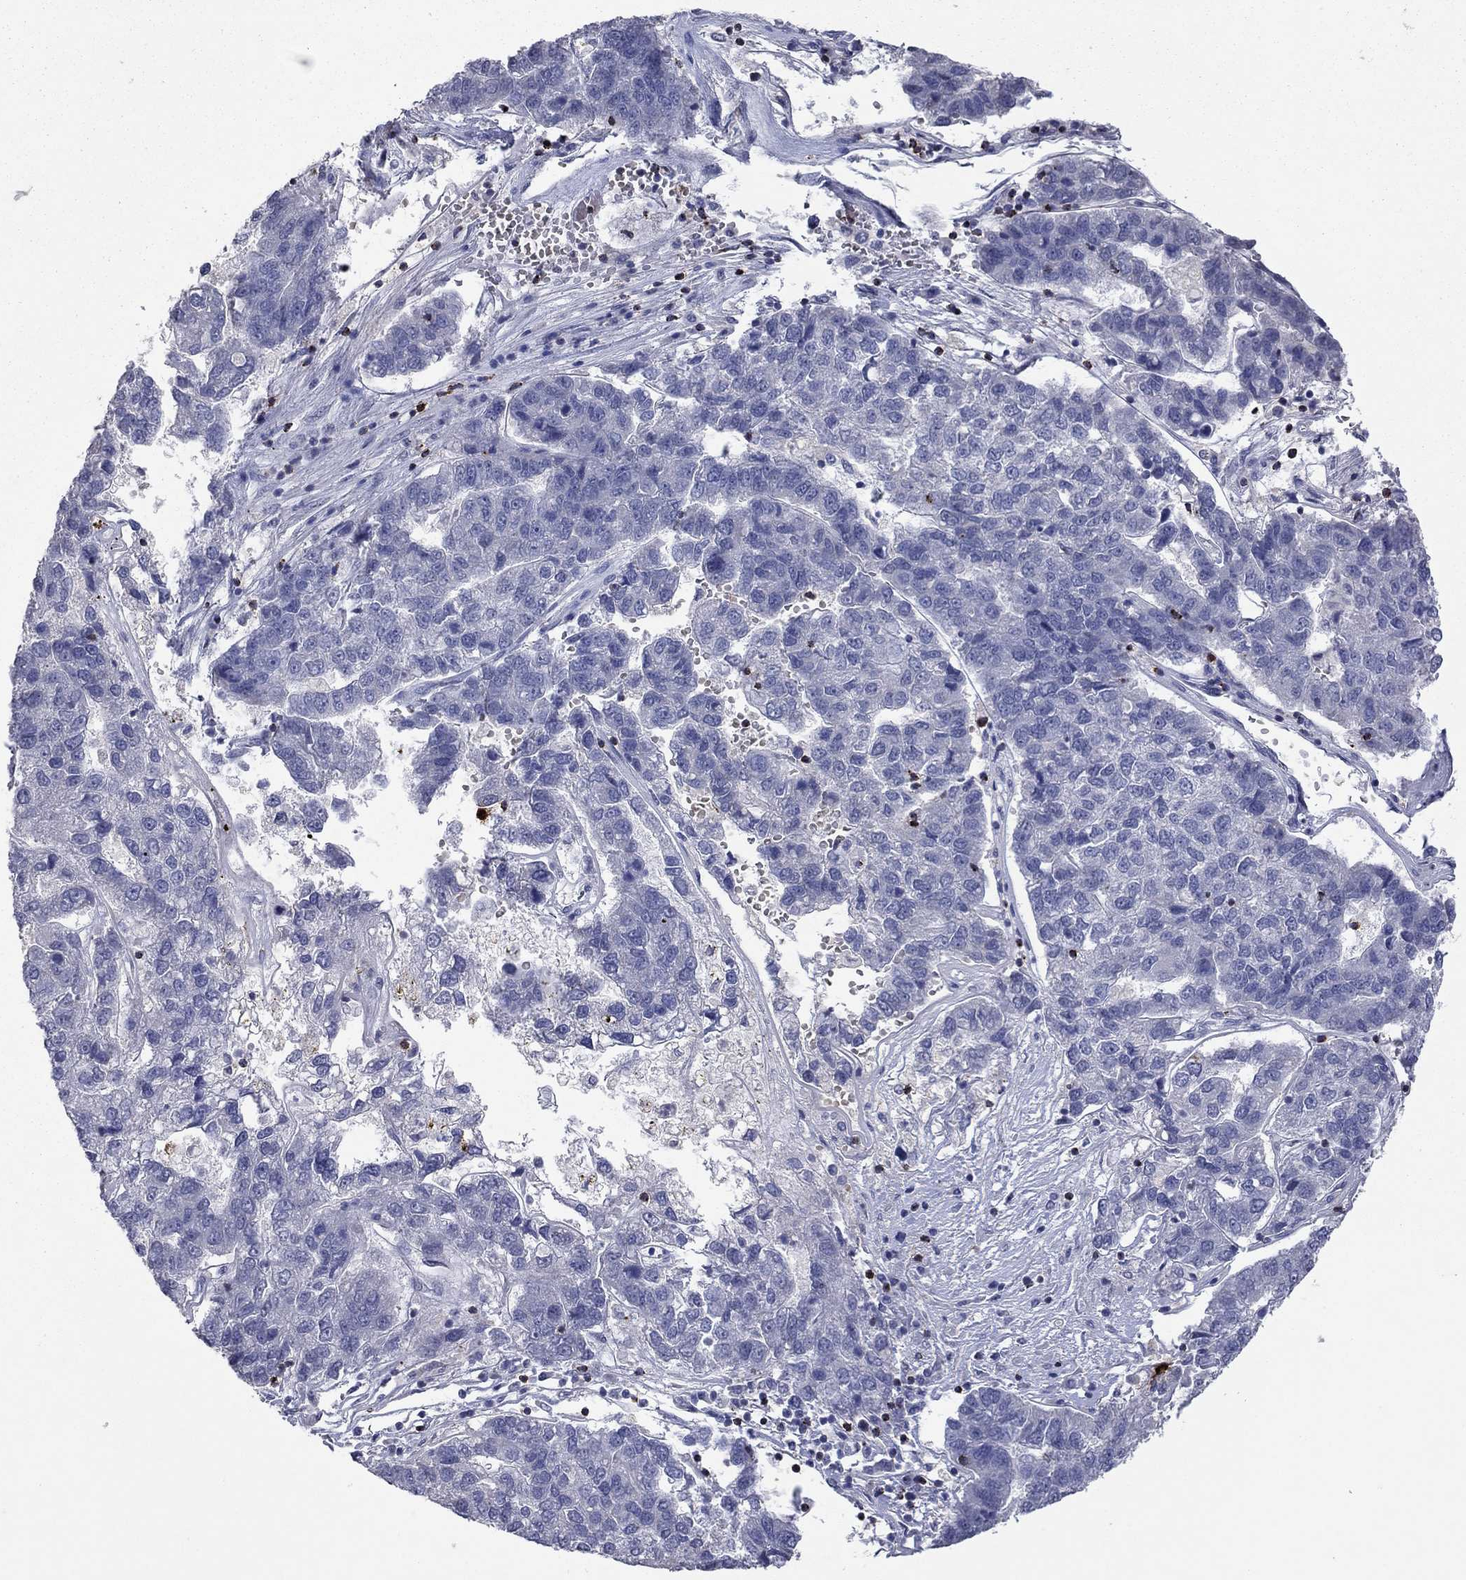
{"staining": {"intensity": "negative", "quantity": "none", "location": "none"}, "tissue": "pancreatic cancer", "cell_type": "Tumor cells", "image_type": "cancer", "snomed": [{"axis": "morphology", "description": "Adenocarcinoma, NOS"}, {"axis": "topography", "description": "Pancreas"}], "caption": "Tumor cells show no significant positivity in pancreatic cancer.", "gene": "CCL5", "patient": {"sex": "female", "age": 61}}